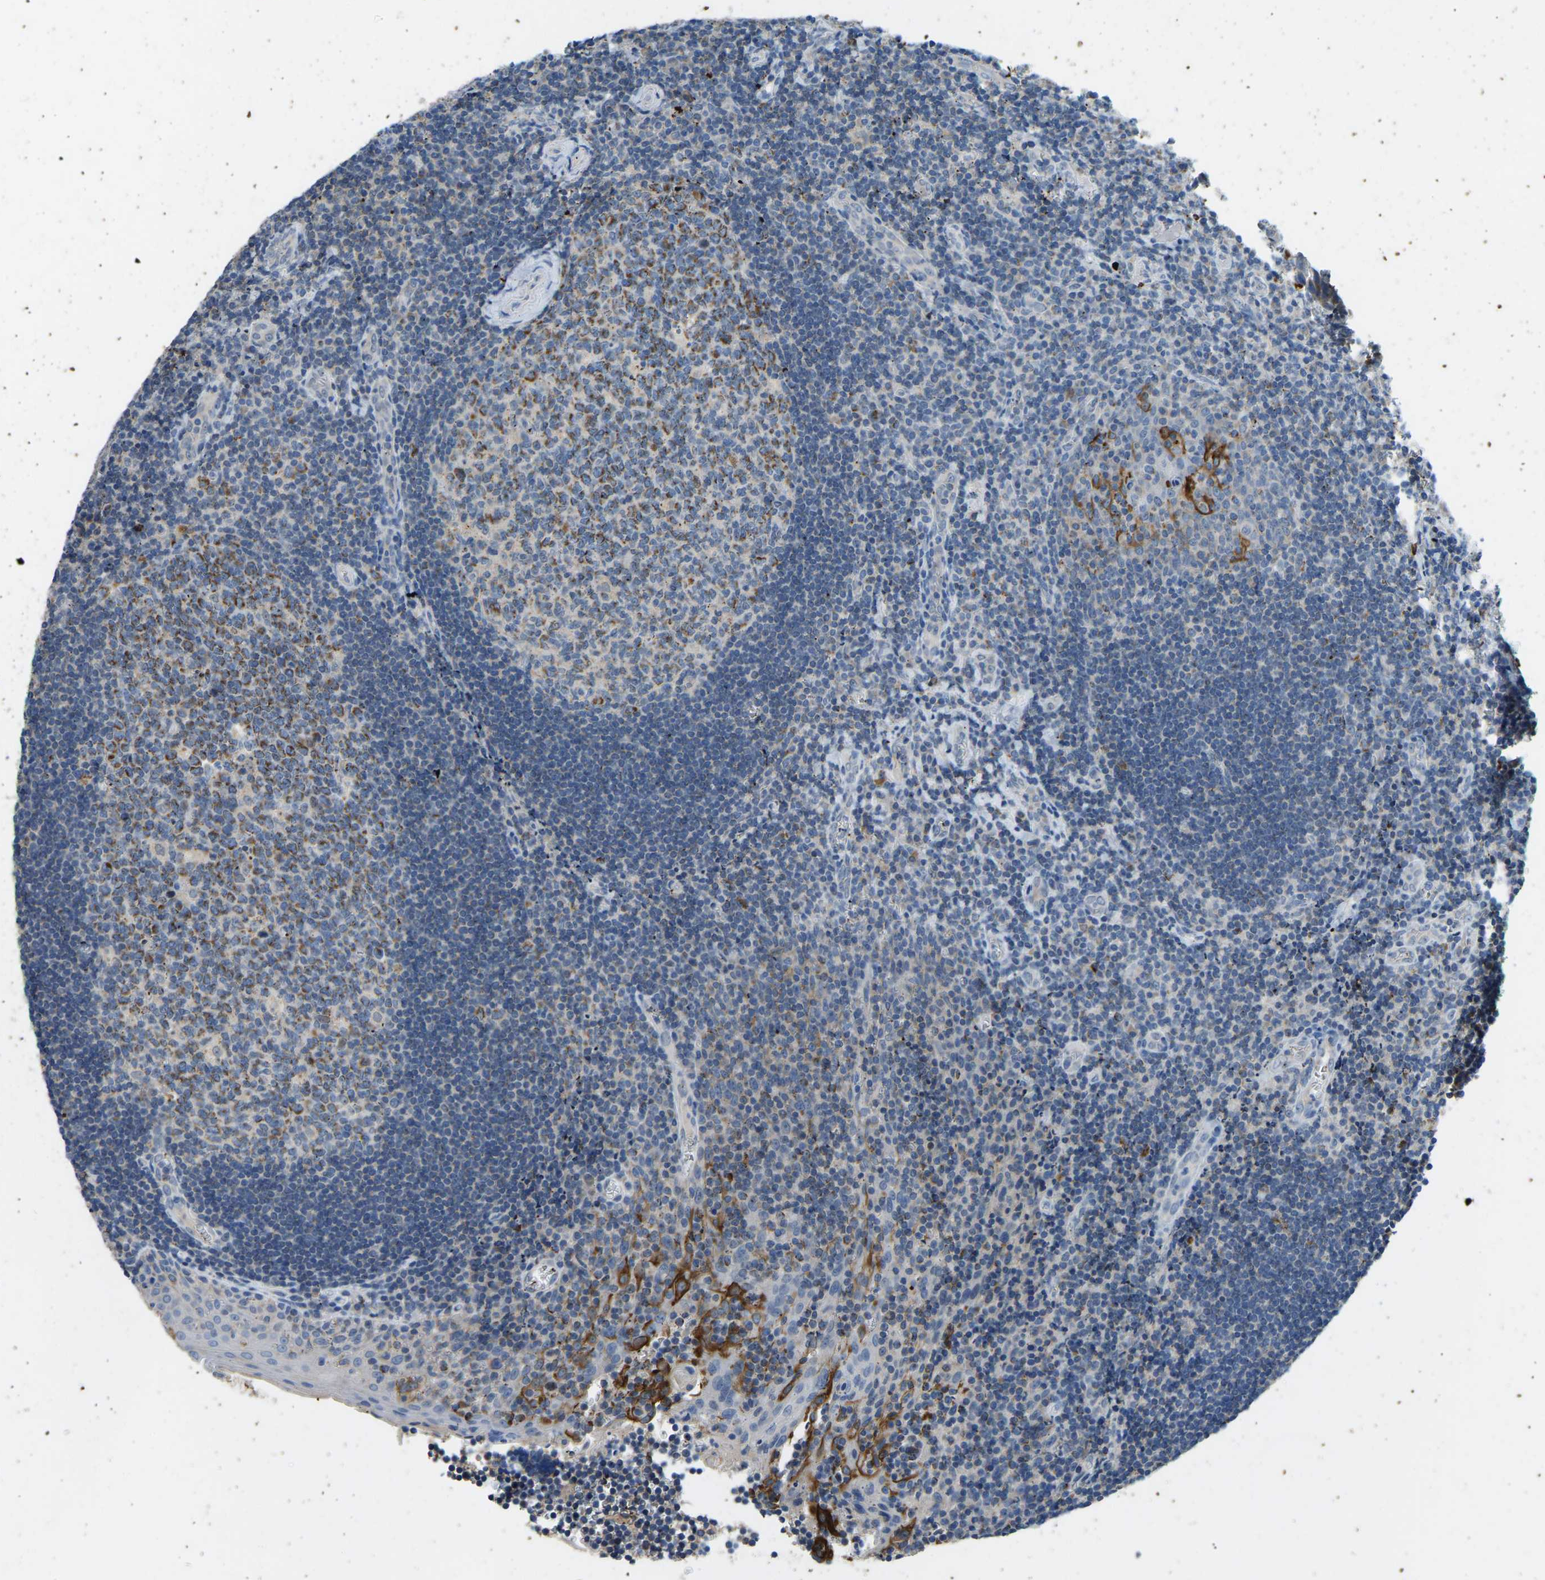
{"staining": {"intensity": "moderate", "quantity": "25%-75%", "location": "cytoplasmic/membranous"}, "tissue": "tonsil", "cell_type": "Germinal center cells", "image_type": "normal", "snomed": [{"axis": "morphology", "description": "Normal tissue, NOS"}, {"axis": "morphology", "description": "Inflammation, NOS"}, {"axis": "topography", "description": "Tonsil"}], "caption": "This is a micrograph of IHC staining of unremarkable tonsil, which shows moderate positivity in the cytoplasmic/membranous of germinal center cells.", "gene": "ZNF200", "patient": {"sex": "female", "age": 31}}